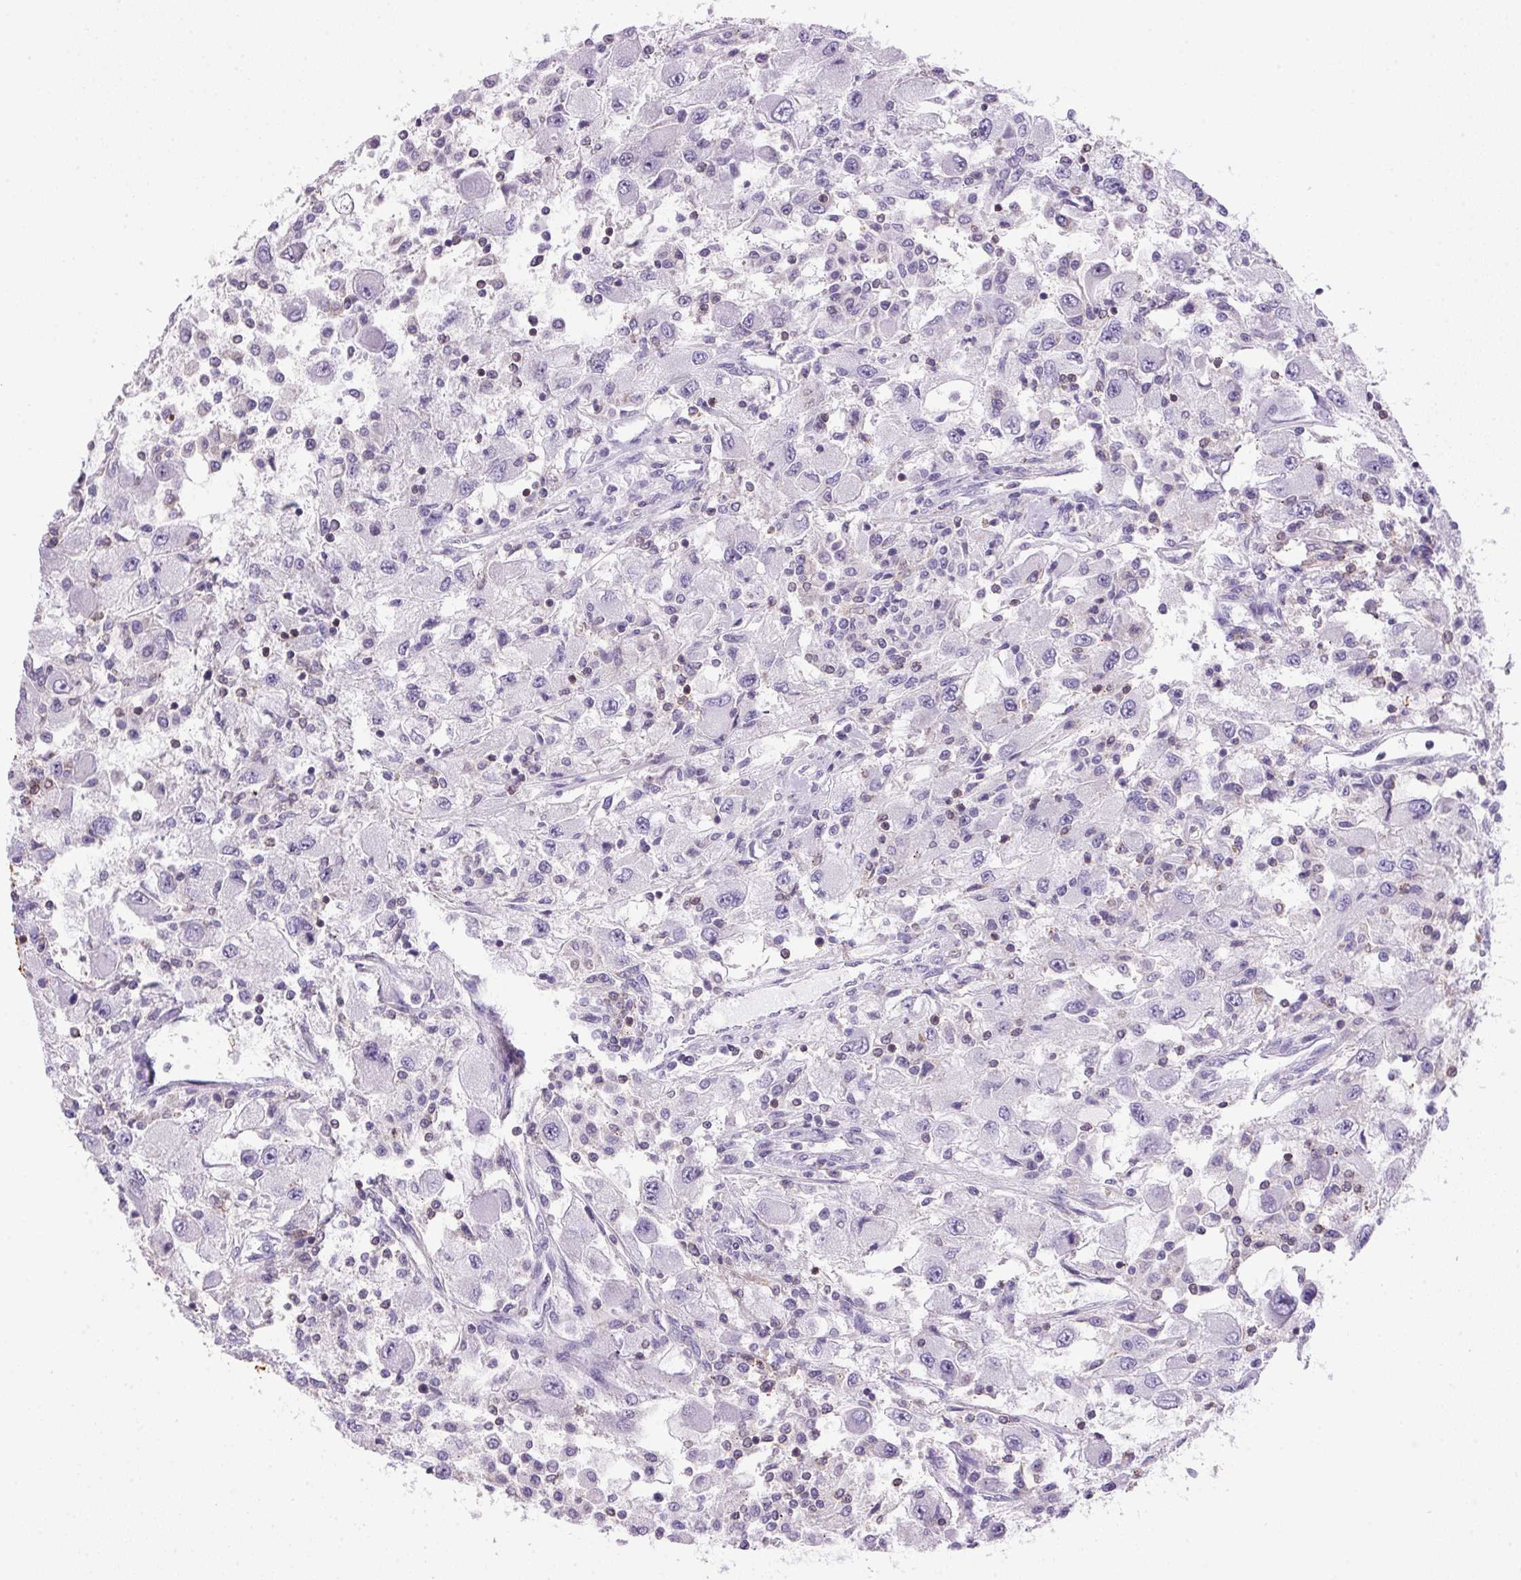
{"staining": {"intensity": "negative", "quantity": "none", "location": "none"}, "tissue": "renal cancer", "cell_type": "Tumor cells", "image_type": "cancer", "snomed": [{"axis": "morphology", "description": "Adenocarcinoma, NOS"}, {"axis": "topography", "description": "Kidney"}], "caption": "Tumor cells show no significant protein positivity in adenocarcinoma (renal).", "gene": "S100A2", "patient": {"sex": "female", "age": 67}}